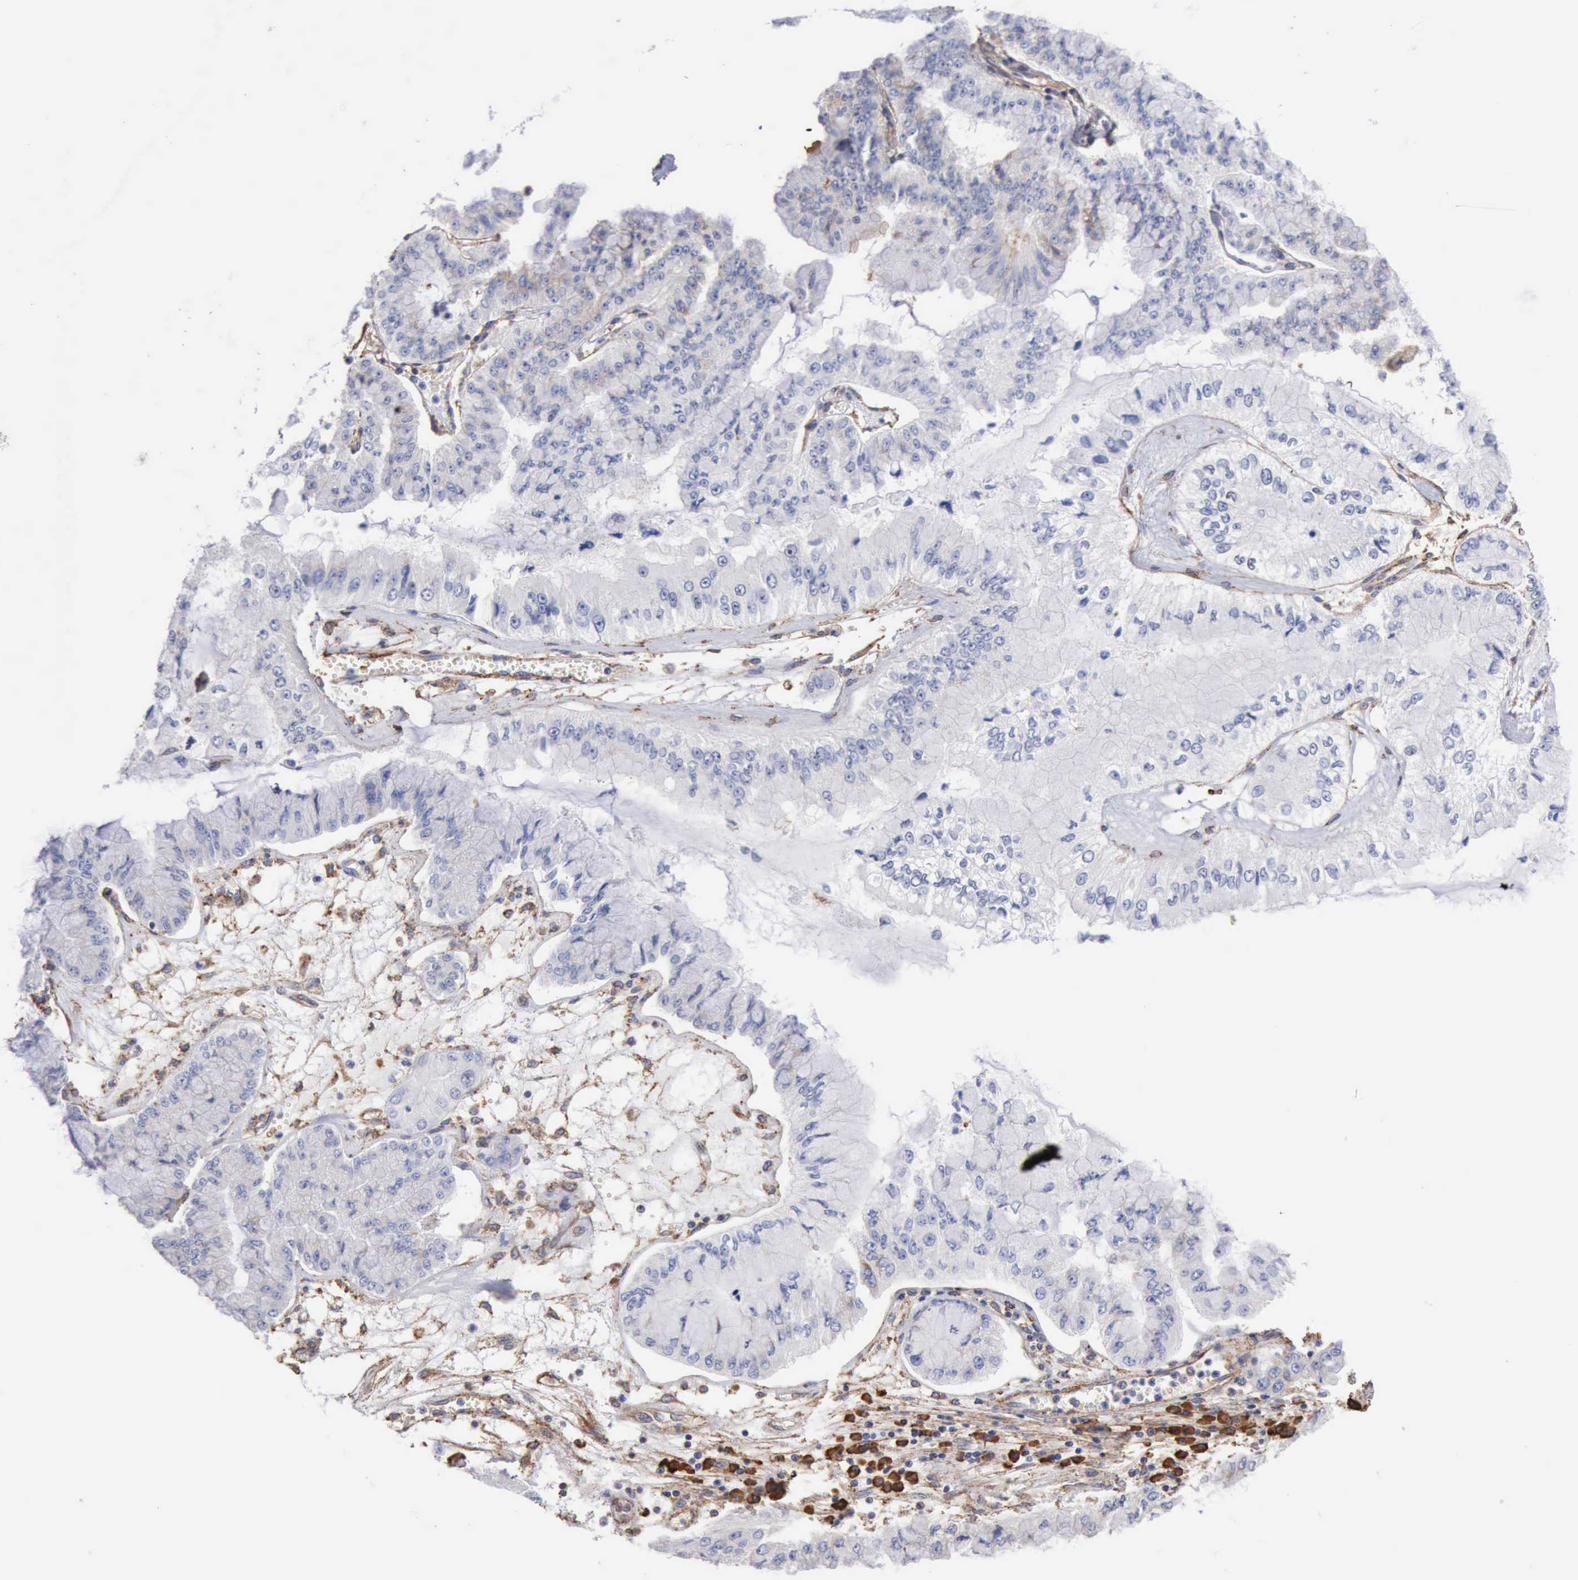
{"staining": {"intensity": "weak", "quantity": "<25%", "location": "cytoplasmic/membranous"}, "tissue": "liver cancer", "cell_type": "Tumor cells", "image_type": "cancer", "snomed": [{"axis": "morphology", "description": "Cholangiocarcinoma"}, {"axis": "topography", "description": "Liver"}], "caption": "High power microscopy histopathology image of an IHC micrograph of liver cancer (cholangiocarcinoma), revealing no significant staining in tumor cells.", "gene": "GPR101", "patient": {"sex": "female", "age": 79}}